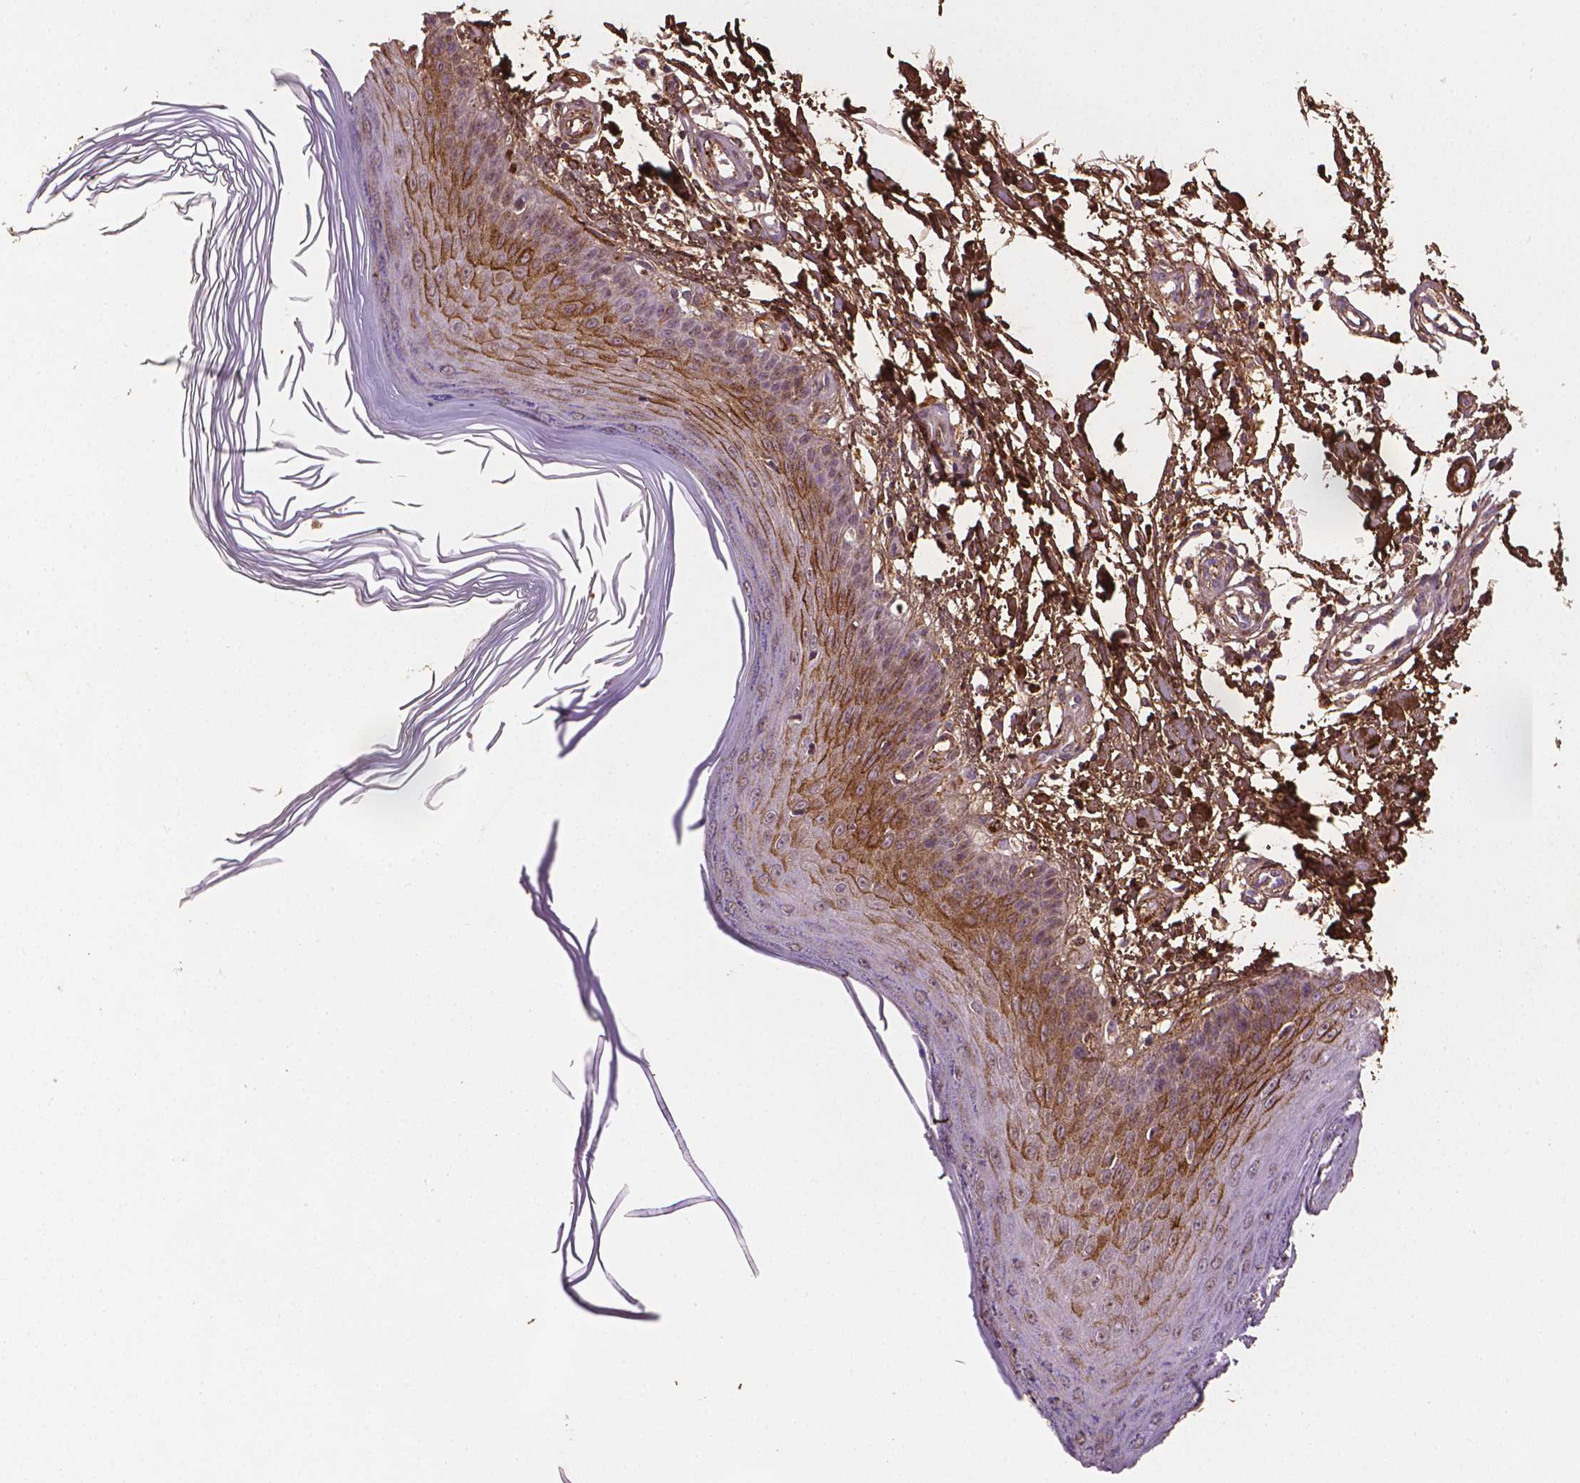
{"staining": {"intensity": "strong", "quantity": ">75%", "location": "cytoplasmic/membranous"}, "tissue": "skin", "cell_type": "Fibroblasts", "image_type": "normal", "snomed": [{"axis": "morphology", "description": "Normal tissue, NOS"}, {"axis": "topography", "description": "Skin"}], "caption": "Strong cytoplasmic/membranous protein expression is identified in approximately >75% of fibroblasts in skin. The staining is performed using DAB brown chromogen to label protein expression. The nuclei are counter-stained blue using hematoxylin.", "gene": "DCN", "patient": {"sex": "female", "age": 62}}